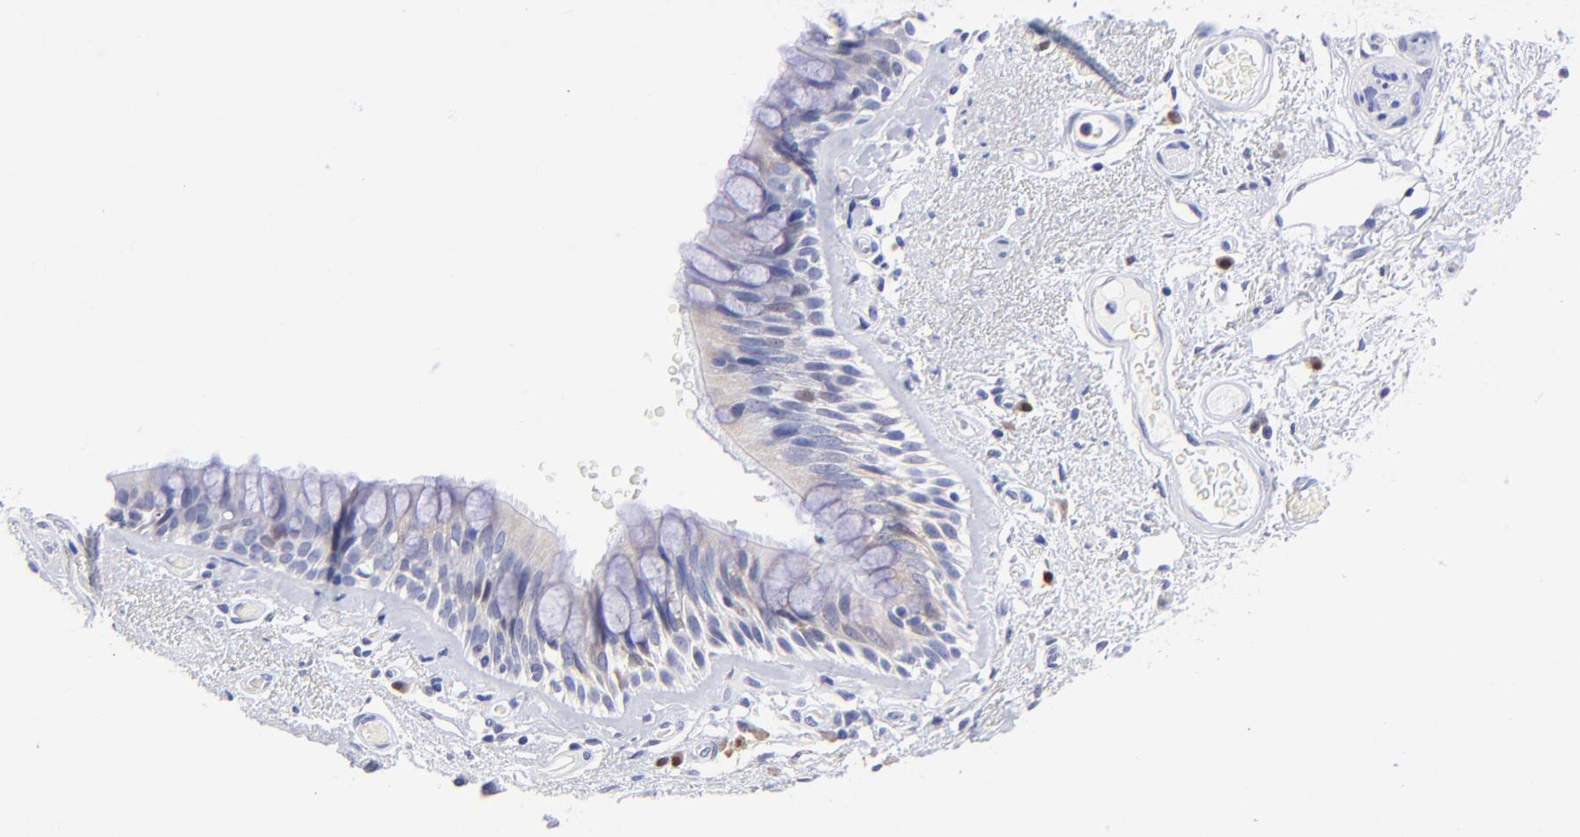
{"staining": {"intensity": "negative", "quantity": "none", "location": "none"}, "tissue": "bronchus", "cell_type": "Respiratory epithelial cells", "image_type": "normal", "snomed": [{"axis": "morphology", "description": "Normal tissue, NOS"}, {"axis": "morphology", "description": "Adenocarcinoma, NOS"}, {"axis": "topography", "description": "Bronchus"}, {"axis": "topography", "description": "Lung"}], "caption": "Immunohistochemistry image of benign bronchus: bronchus stained with DAB displays no significant protein expression in respiratory epithelial cells.", "gene": "ZNF155", "patient": {"sex": "female", "age": 54}}